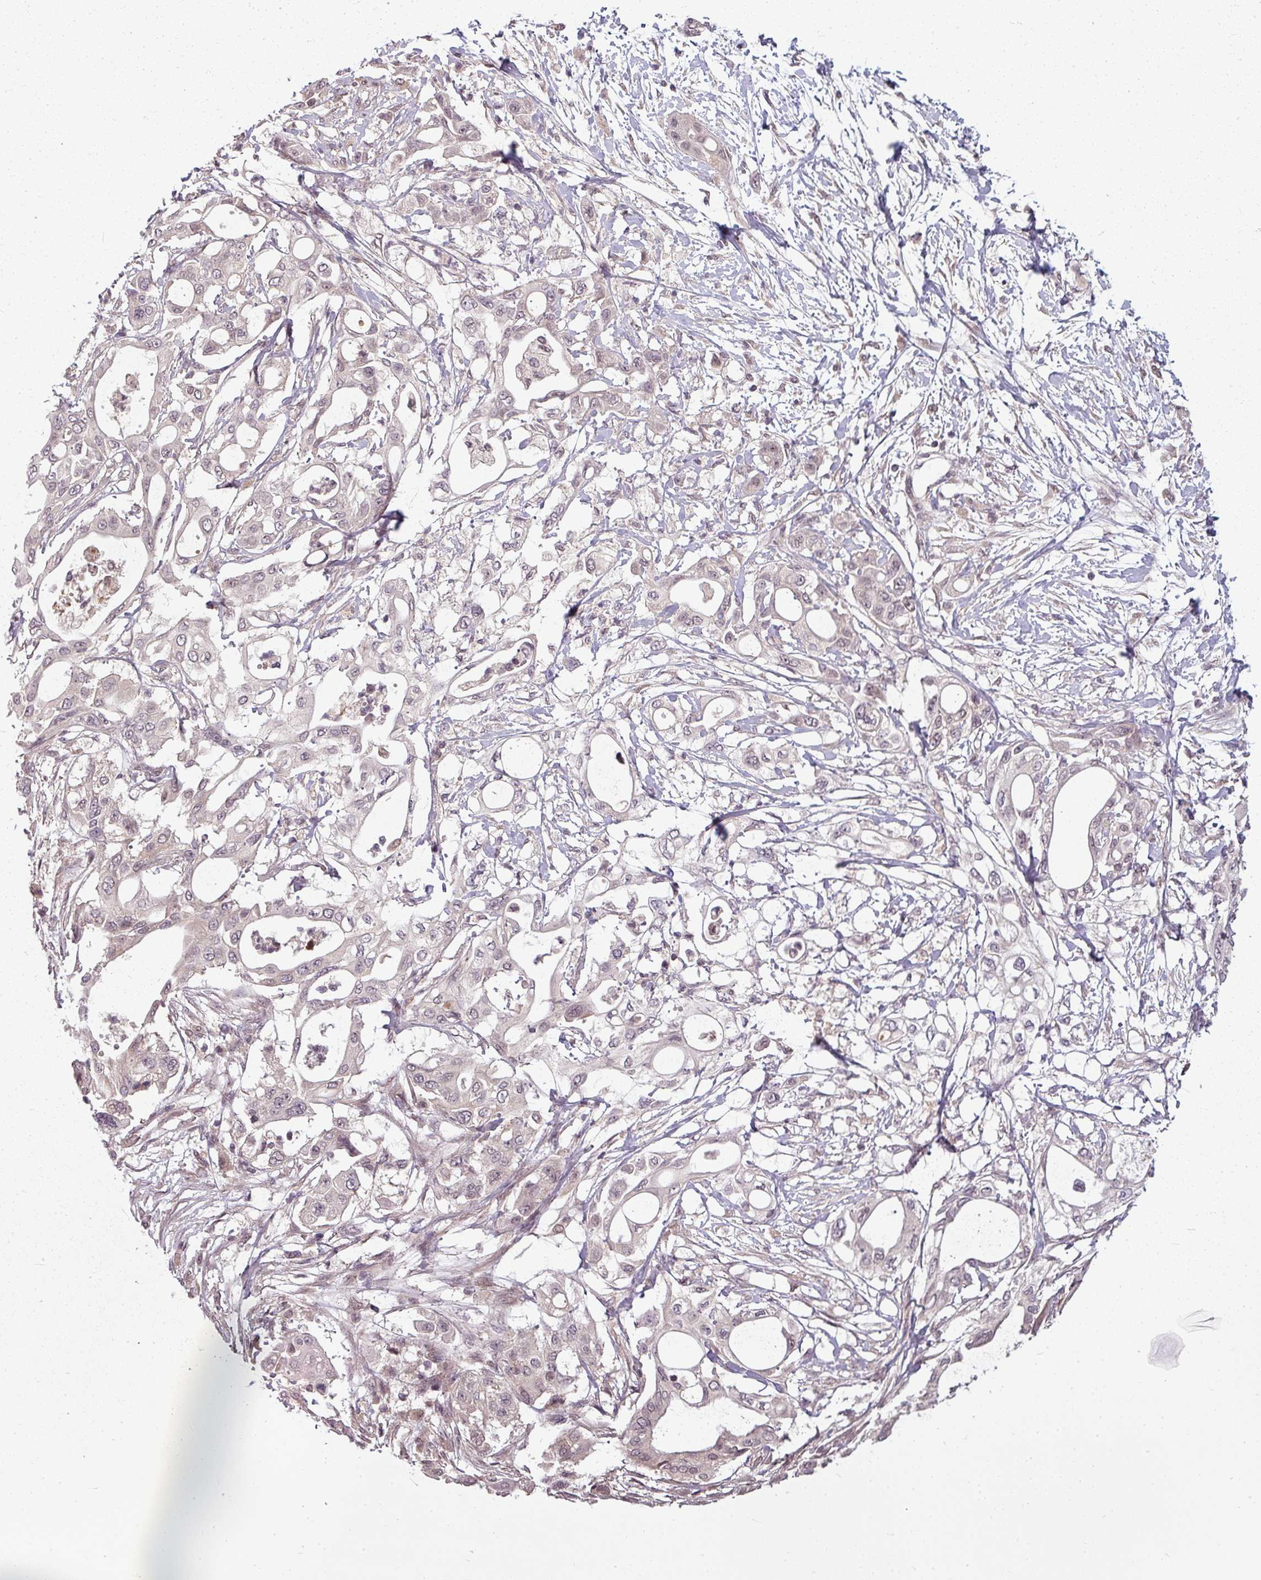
{"staining": {"intensity": "negative", "quantity": "none", "location": "none"}, "tissue": "pancreatic cancer", "cell_type": "Tumor cells", "image_type": "cancer", "snomed": [{"axis": "morphology", "description": "Adenocarcinoma, NOS"}, {"axis": "topography", "description": "Pancreas"}], "caption": "Protein analysis of adenocarcinoma (pancreatic) displays no significant positivity in tumor cells.", "gene": "CLIC1", "patient": {"sex": "male", "age": 68}}